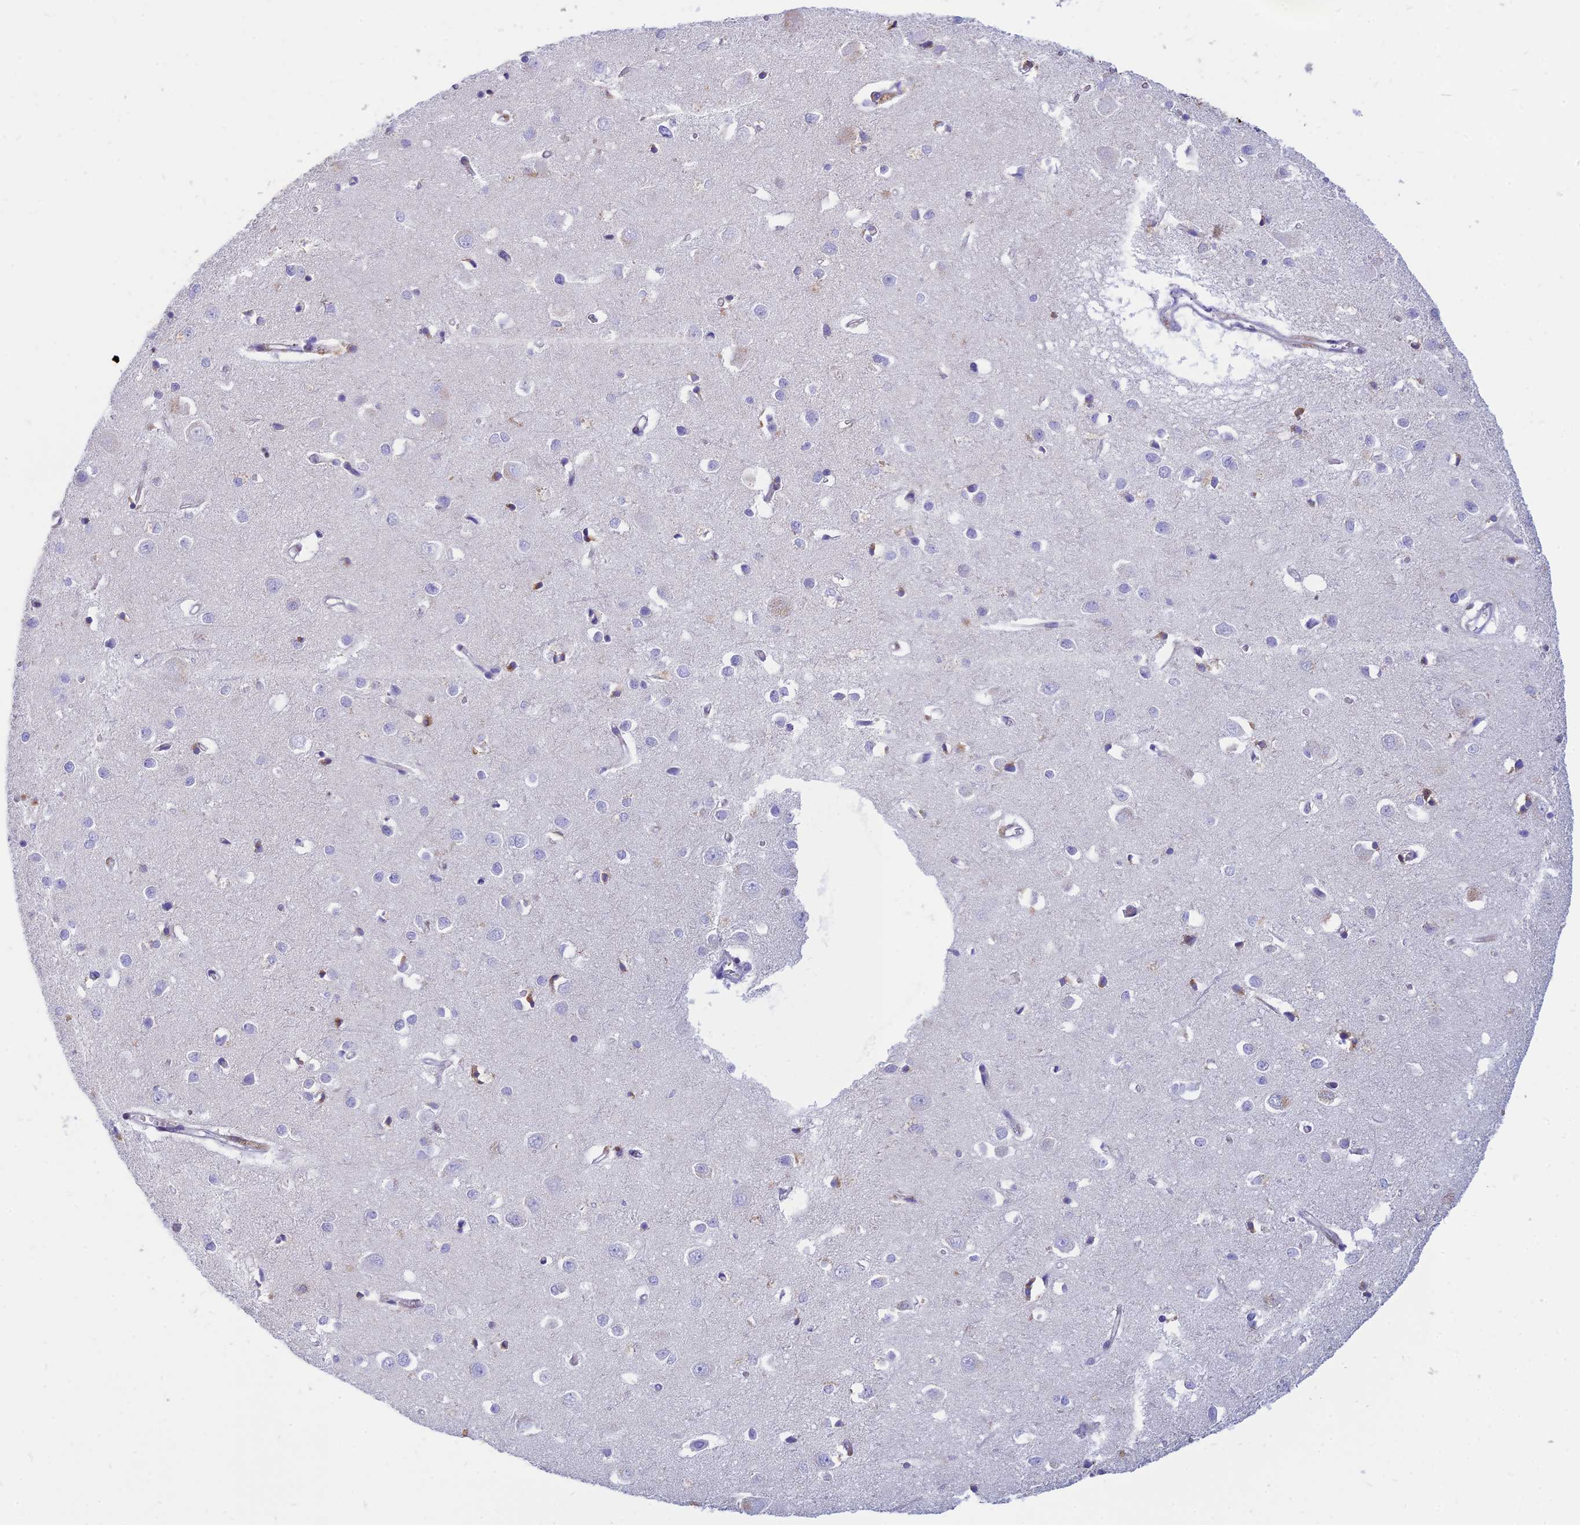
{"staining": {"intensity": "negative", "quantity": "none", "location": "none"}, "tissue": "cerebral cortex", "cell_type": "Endothelial cells", "image_type": "normal", "snomed": [{"axis": "morphology", "description": "Normal tissue, NOS"}, {"axis": "topography", "description": "Cerebral cortex"}], "caption": "The histopathology image displays no significant positivity in endothelial cells of cerebral cortex.", "gene": "PACC1", "patient": {"sex": "female", "age": 64}}